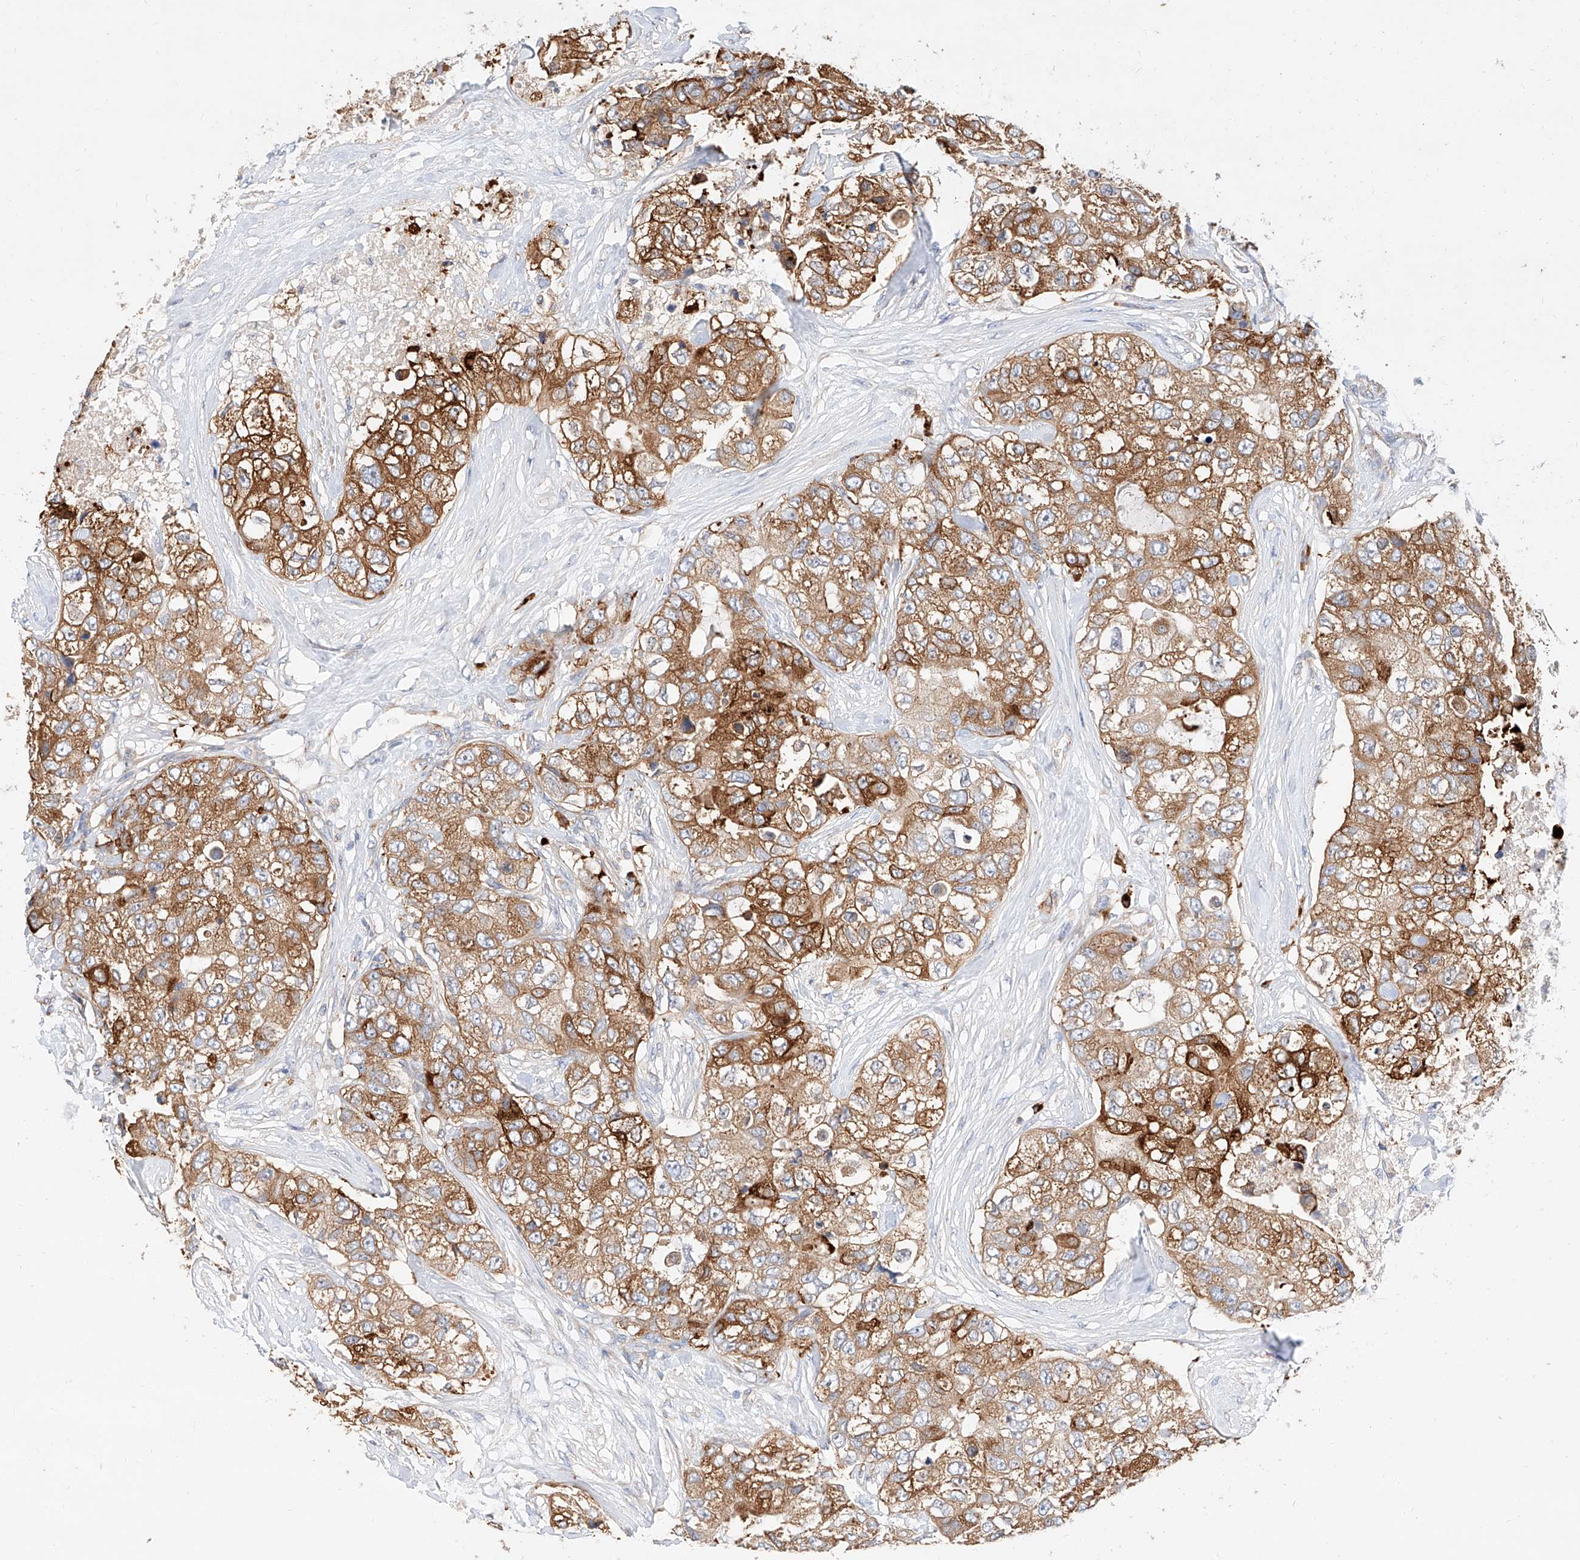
{"staining": {"intensity": "moderate", "quantity": ">75%", "location": "cytoplasmic/membranous"}, "tissue": "breast cancer", "cell_type": "Tumor cells", "image_type": "cancer", "snomed": [{"axis": "morphology", "description": "Duct carcinoma"}, {"axis": "topography", "description": "Breast"}], "caption": "Human breast invasive ductal carcinoma stained with a brown dye exhibits moderate cytoplasmic/membranous positive positivity in about >75% of tumor cells.", "gene": "GLMN", "patient": {"sex": "female", "age": 62}}